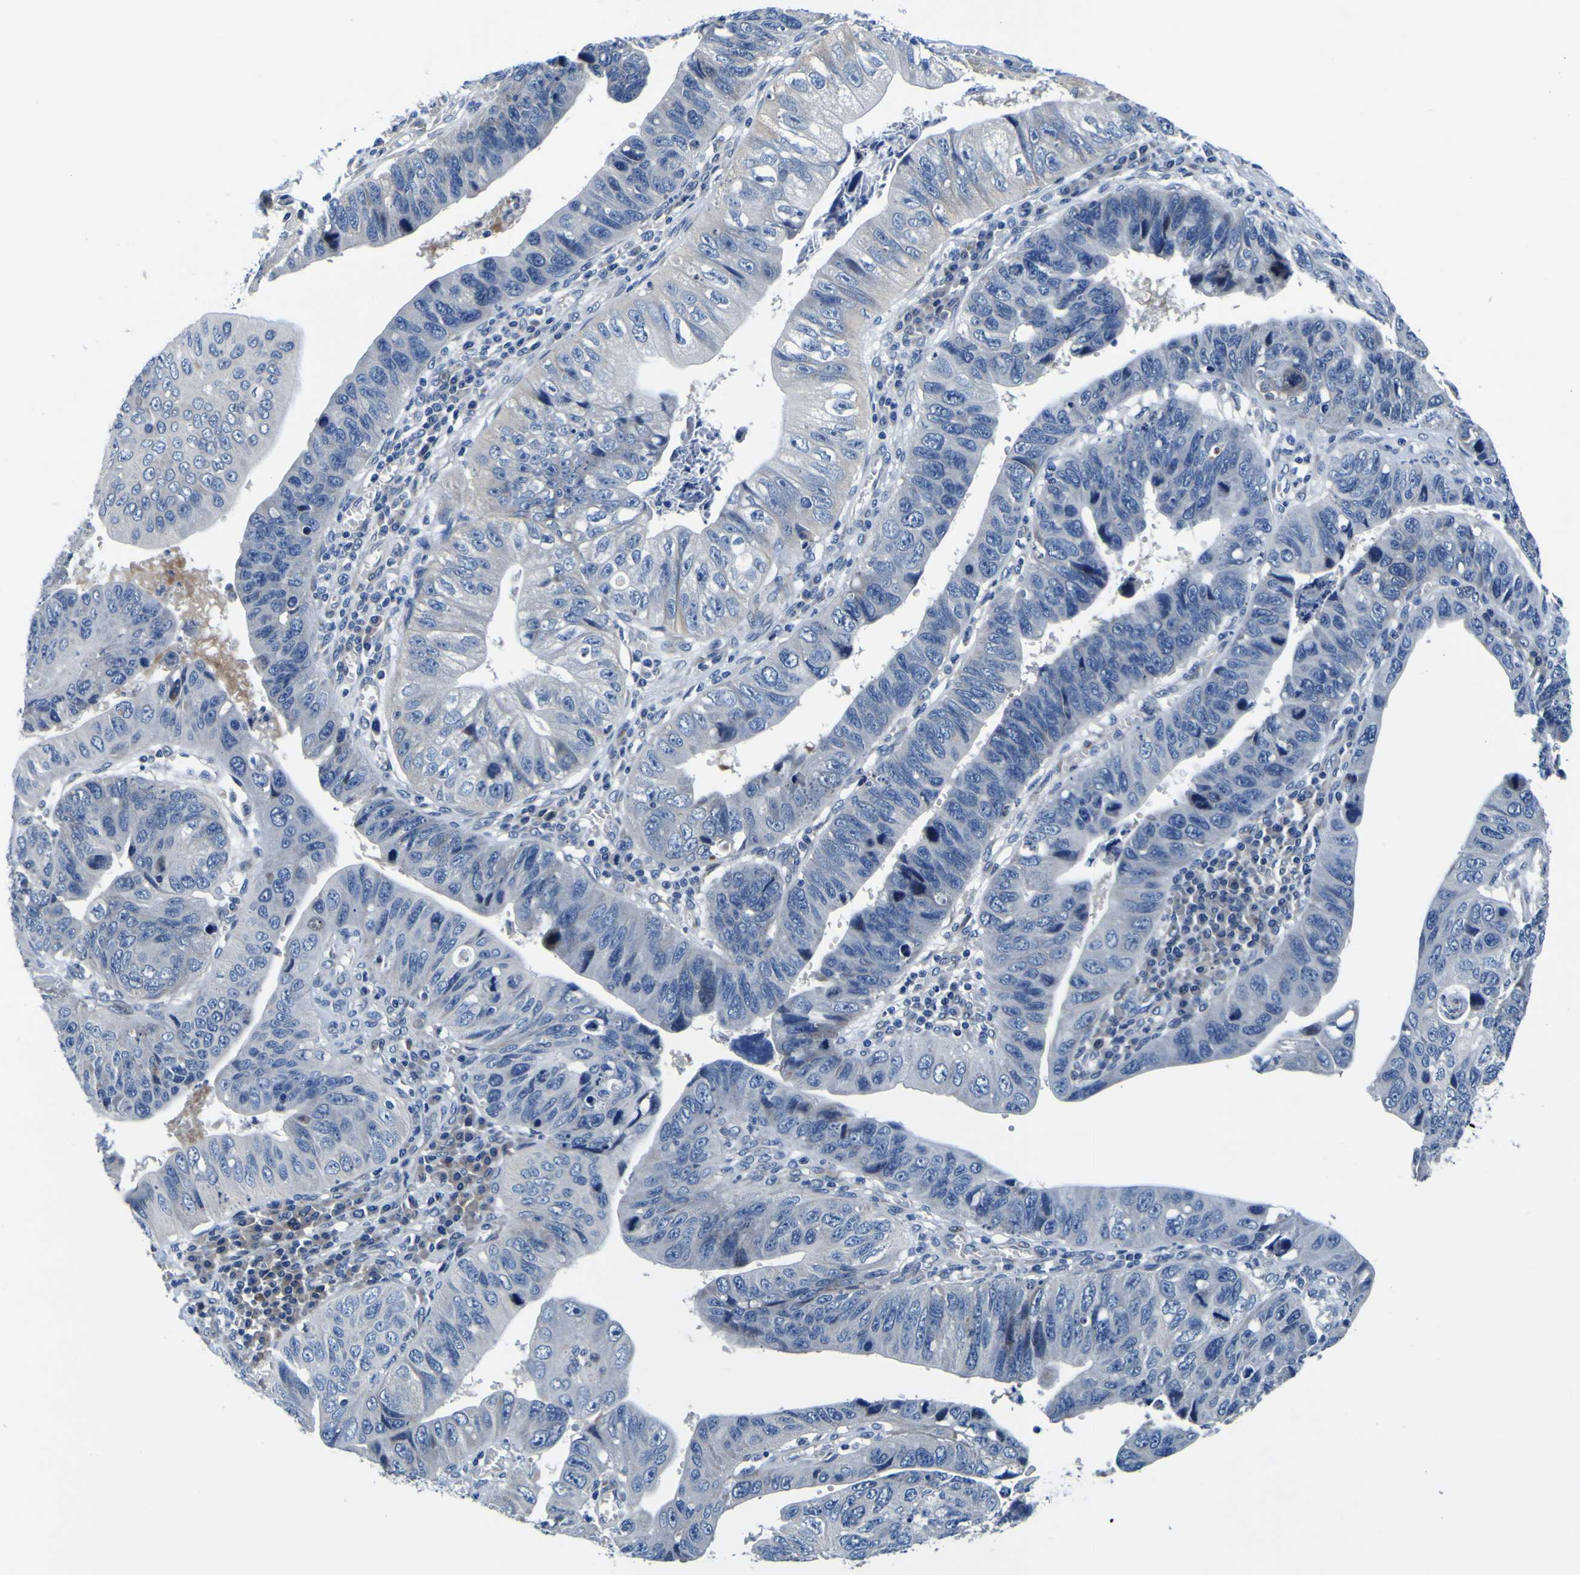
{"staining": {"intensity": "negative", "quantity": "none", "location": "none"}, "tissue": "stomach cancer", "cell_type": "Tumor cells", "image_type": "cancer", "snomed": [{"axis": "morphology", "description": "Adenocarcinoma, NOS"}, {"axis": "topography", "description": "Stomach"}], "caption": "This micrograph is of stomach adenocarcinoma stained with immunohistochemistry to label a protein in brown with the nuclei are counter-stained blue. There is no staining in tumor cells. (DAB IHC, high magnification).", "gene": "AGAP3", "patient": {"sex": "male", "age": 59}}